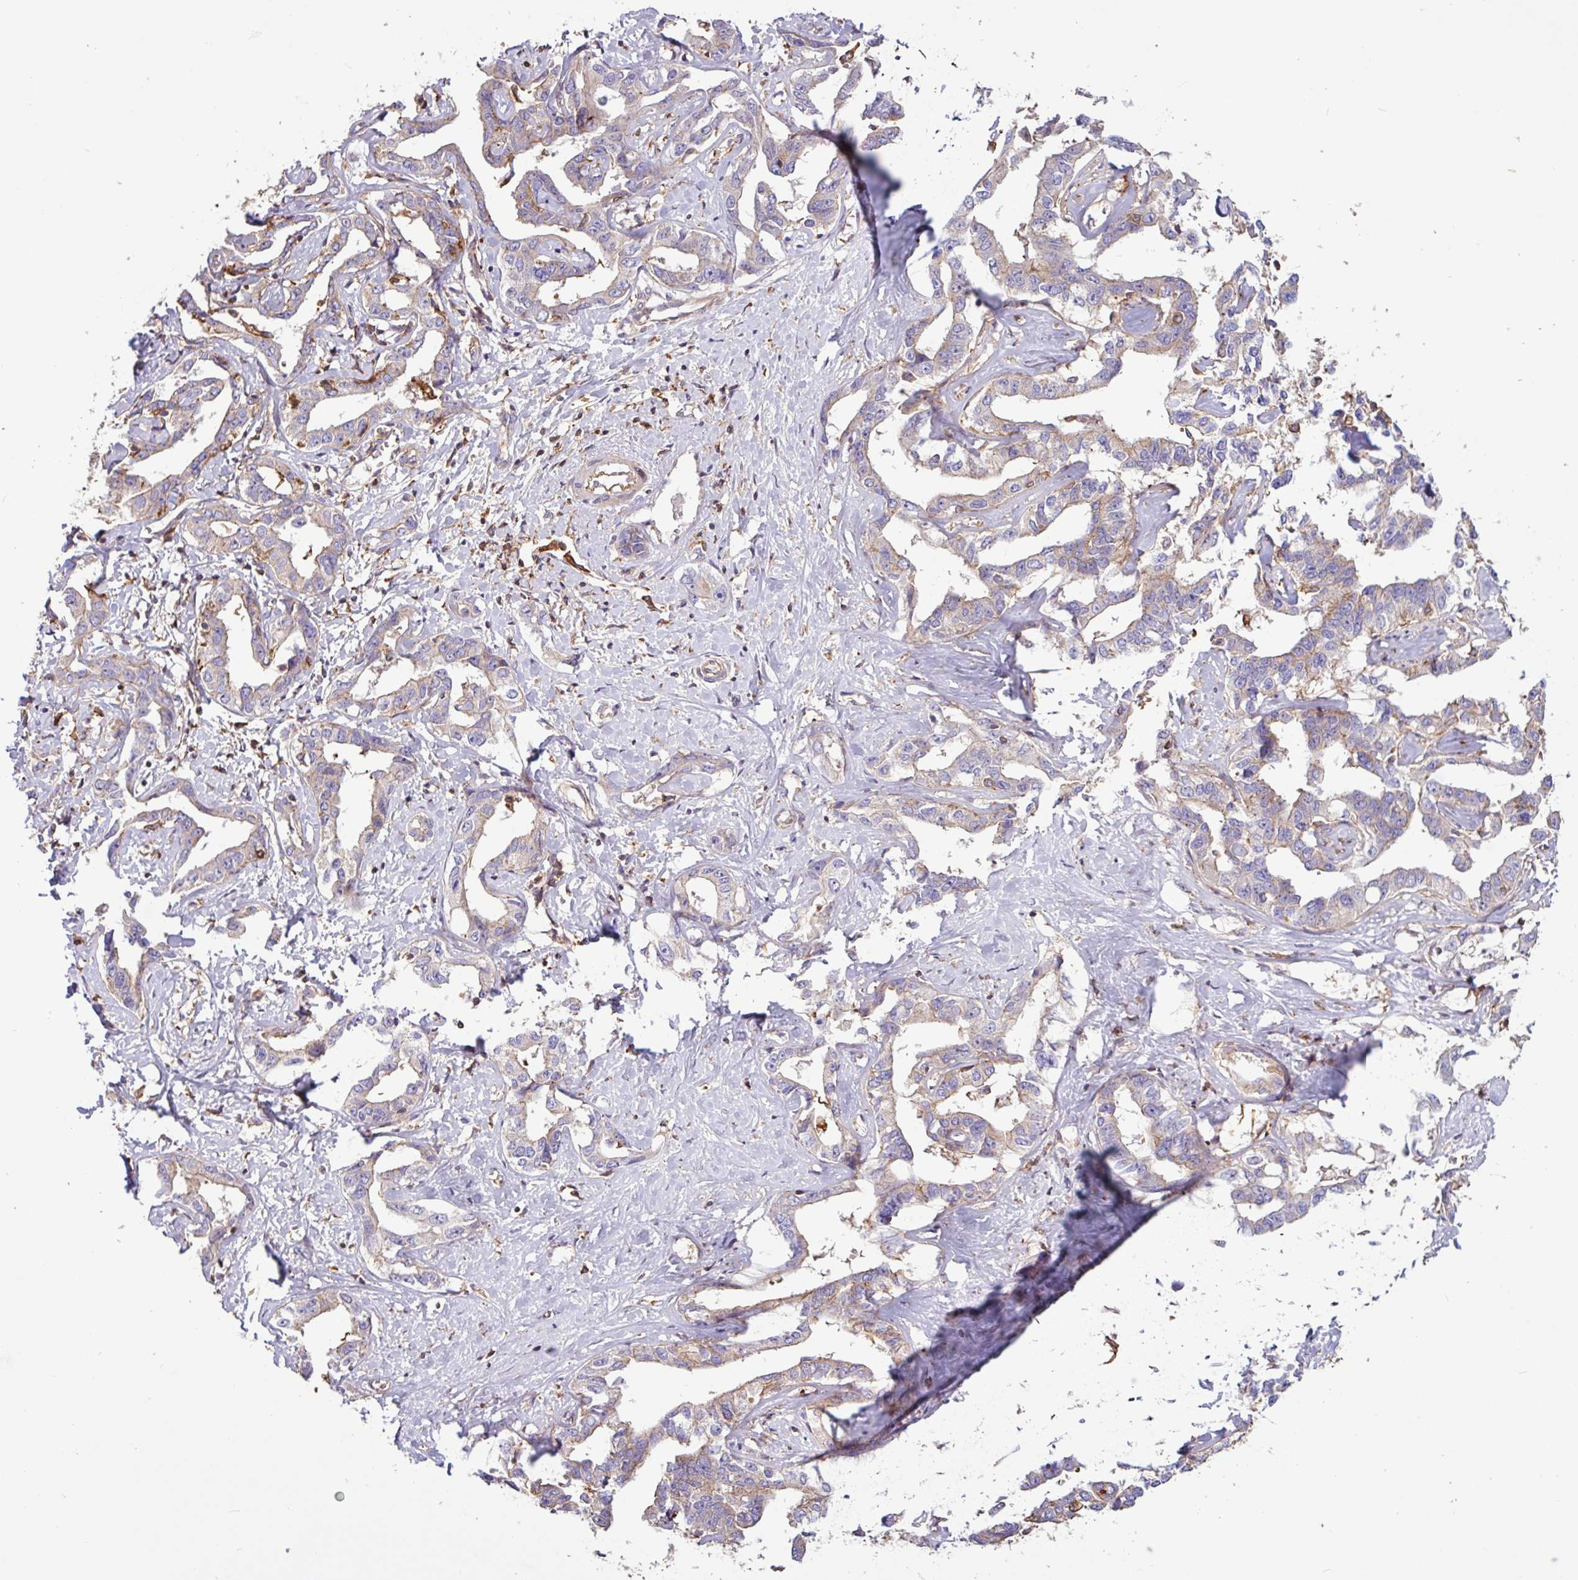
{"staining": {"intensity": "weak", "quantity": "25%-75%", "location": "cytoplasmic/membranous"}, "tissue": "liver cancer", "cell_type": "Tumor cells", "image_type": "cancer", "snomed": [{"axis": "morphology", "description": "Cholangiocarcinoma"}, {"axis": "topography", "description": "Liver"}], "caption": "IHC histopathology image of neoplastic tissue: cholangiocarcinoma (liver) stained using immunohistochemistry (IHC) shows low levels of weak protein expression localized specifically in the cytoplasmic/membranous of tumor cells, appearing as a cytoplasmic/membranous brown color.", "gene": "ACTR3", "patient": {"sex": "male", "age": 59}}